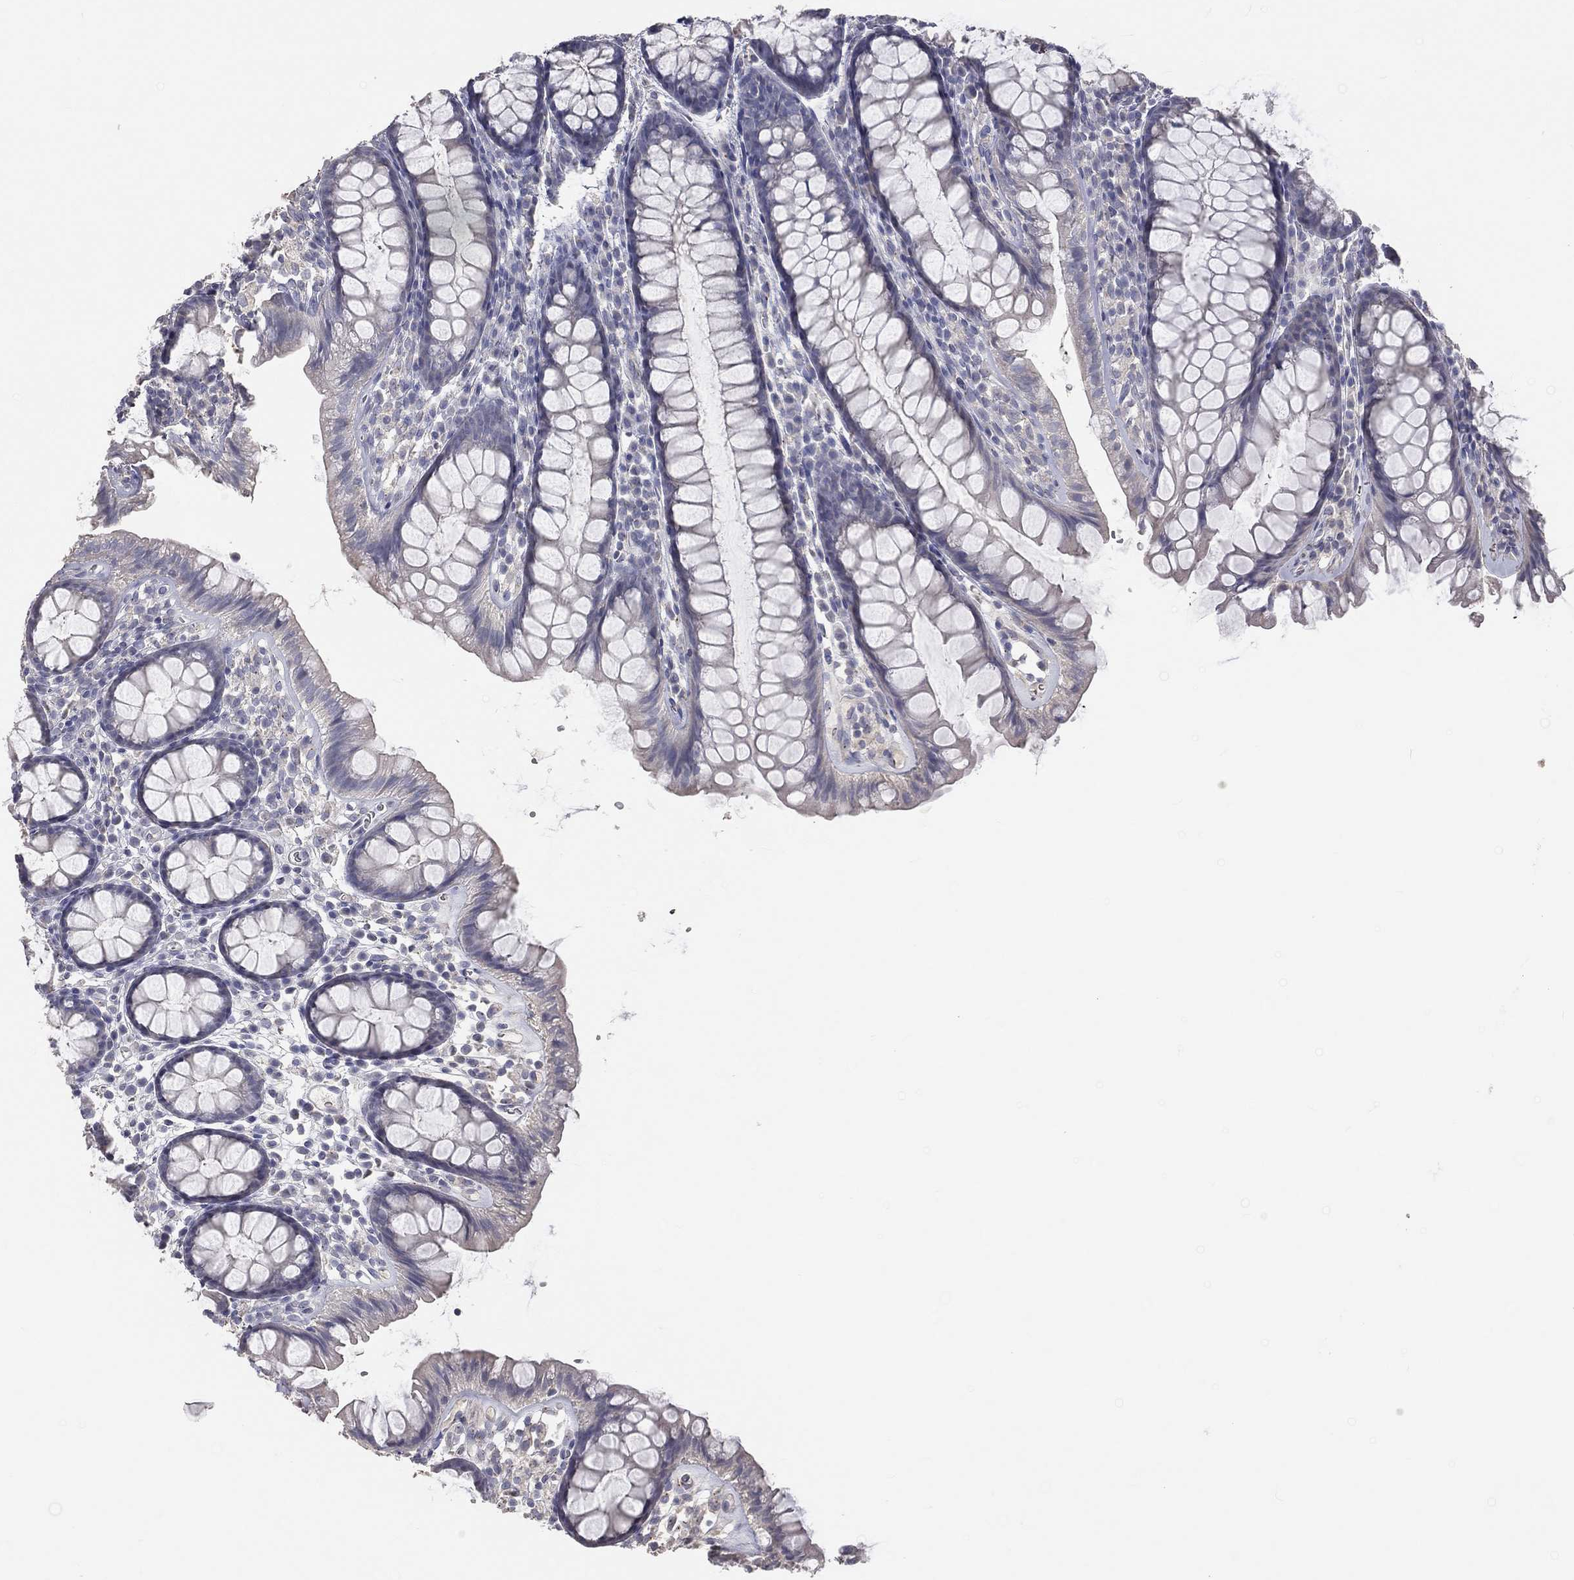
{"staining": {"intensity": "negative", "quantity": "none", "location": "none"}, "tissue": "colon", "cell_type": "Endothelial cells", "image_type": "normal", "snomed": [{"axis": "morphology", "description": "Normal tissue, NOS"}, {"axis": "topography", "description": "Colon"}], "caption": "Colon stained for a protein using immunohistochemistry demonstrates no positivity endothelial cells.", "gene": "CROCC", "patient": {"sex": "male", "age": 76}}